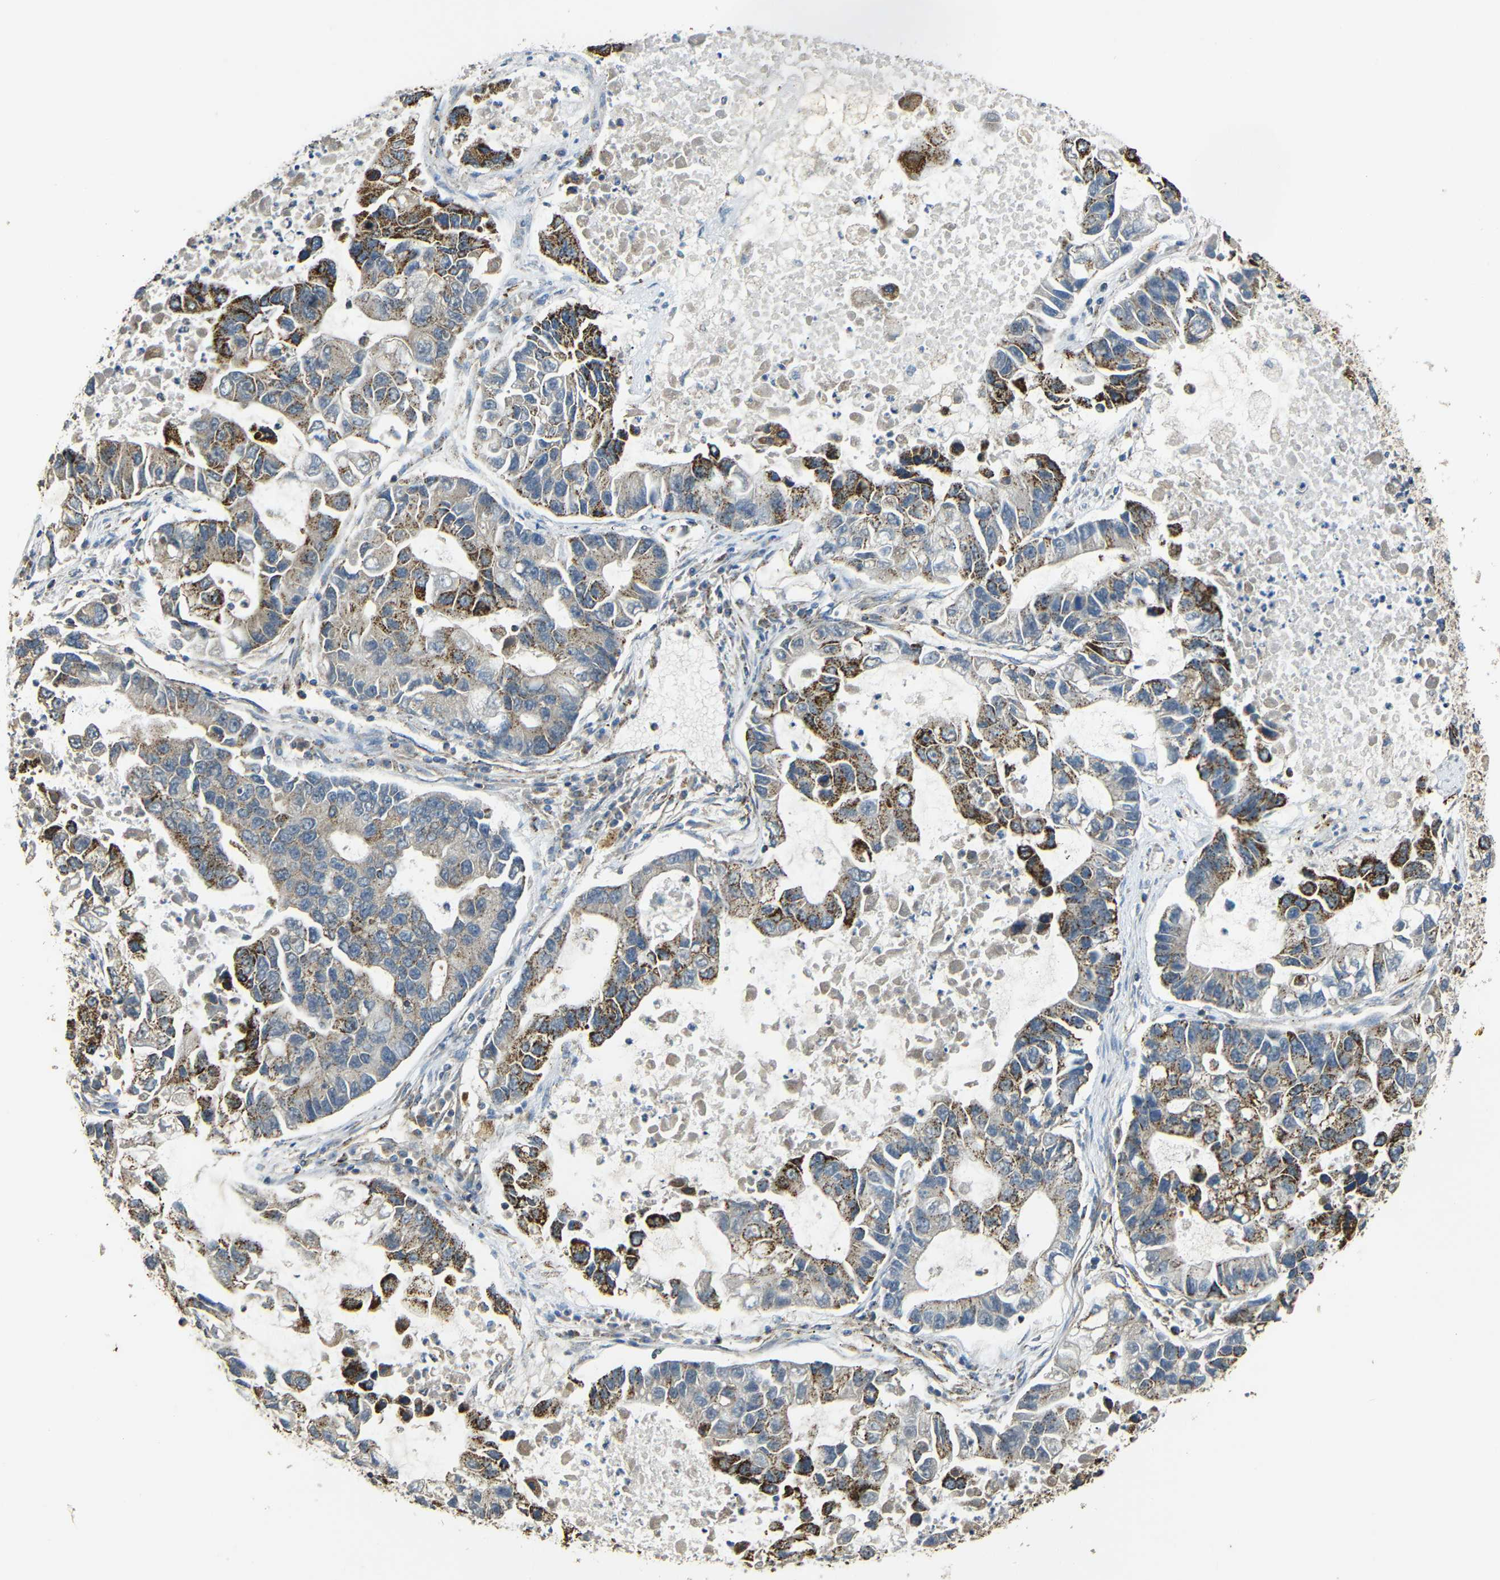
{"staining": {"intensity": "strong", "quantity": "25%-75%", "location": "cytoplasmic/membranous"}, "tissue": "lung cancer", "cell_type": "Tumor cells", "image_type": "cancer", "snomed": [{"axis": "morphology", "description": "Adenocarcinoma, NOS"}, {"axis": "topography", "description": "Lung"}], "caption": "Immunohistochemical staining of adenocarcinoma (lung) reveals strong cytoplasmic/membranous protein positivity in about 25%-75% of tumor cells. The staining was performed using DAB to visualize the protein expression in brown, while the nuclei were stained in blue with hematoxylin (Magnification: 20x).", "gene": "NR3C2", "patient": {"sex": "female", "age": 51}}